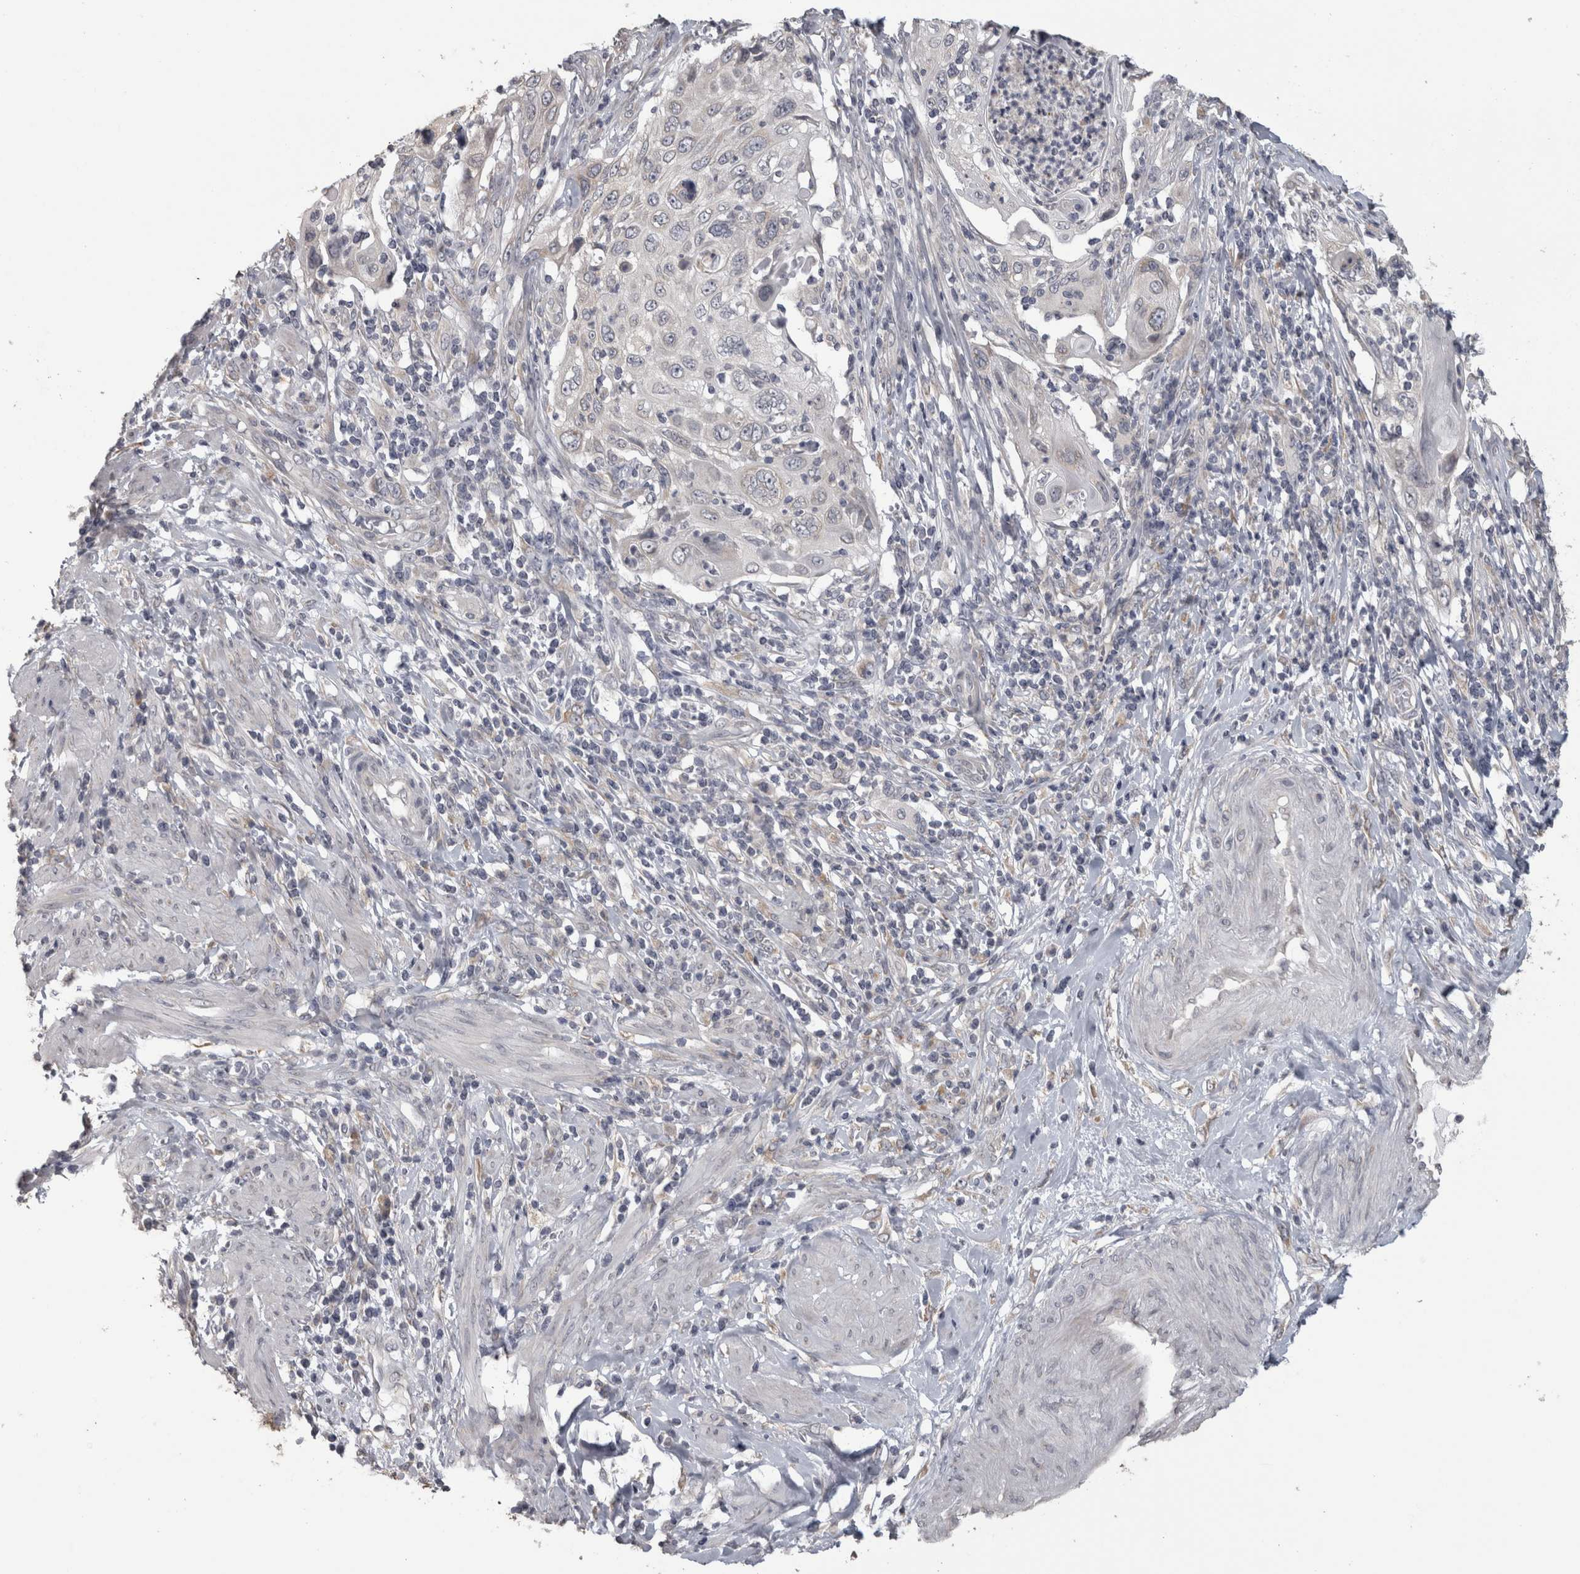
{"staining": {"intensity": "negative", "quantity": "none", "location": "none"}, "tissue": "cervical cancer", "cell_type": "Tumor cells", "image_type": "cancer", "snomed": [{"axis": "morphology", "description": "Squamous cell carcinoma, NOS"}, {"axis": "topography", "description": "Cervix"}], "caption": "Human squamous cell carcinoma (cervical) stained for a protein using immunohistochemistry (IHC) shows no staining in tumor cells.", "gene": "RAB29", "patient": {"sex": "female", "age": 70}}